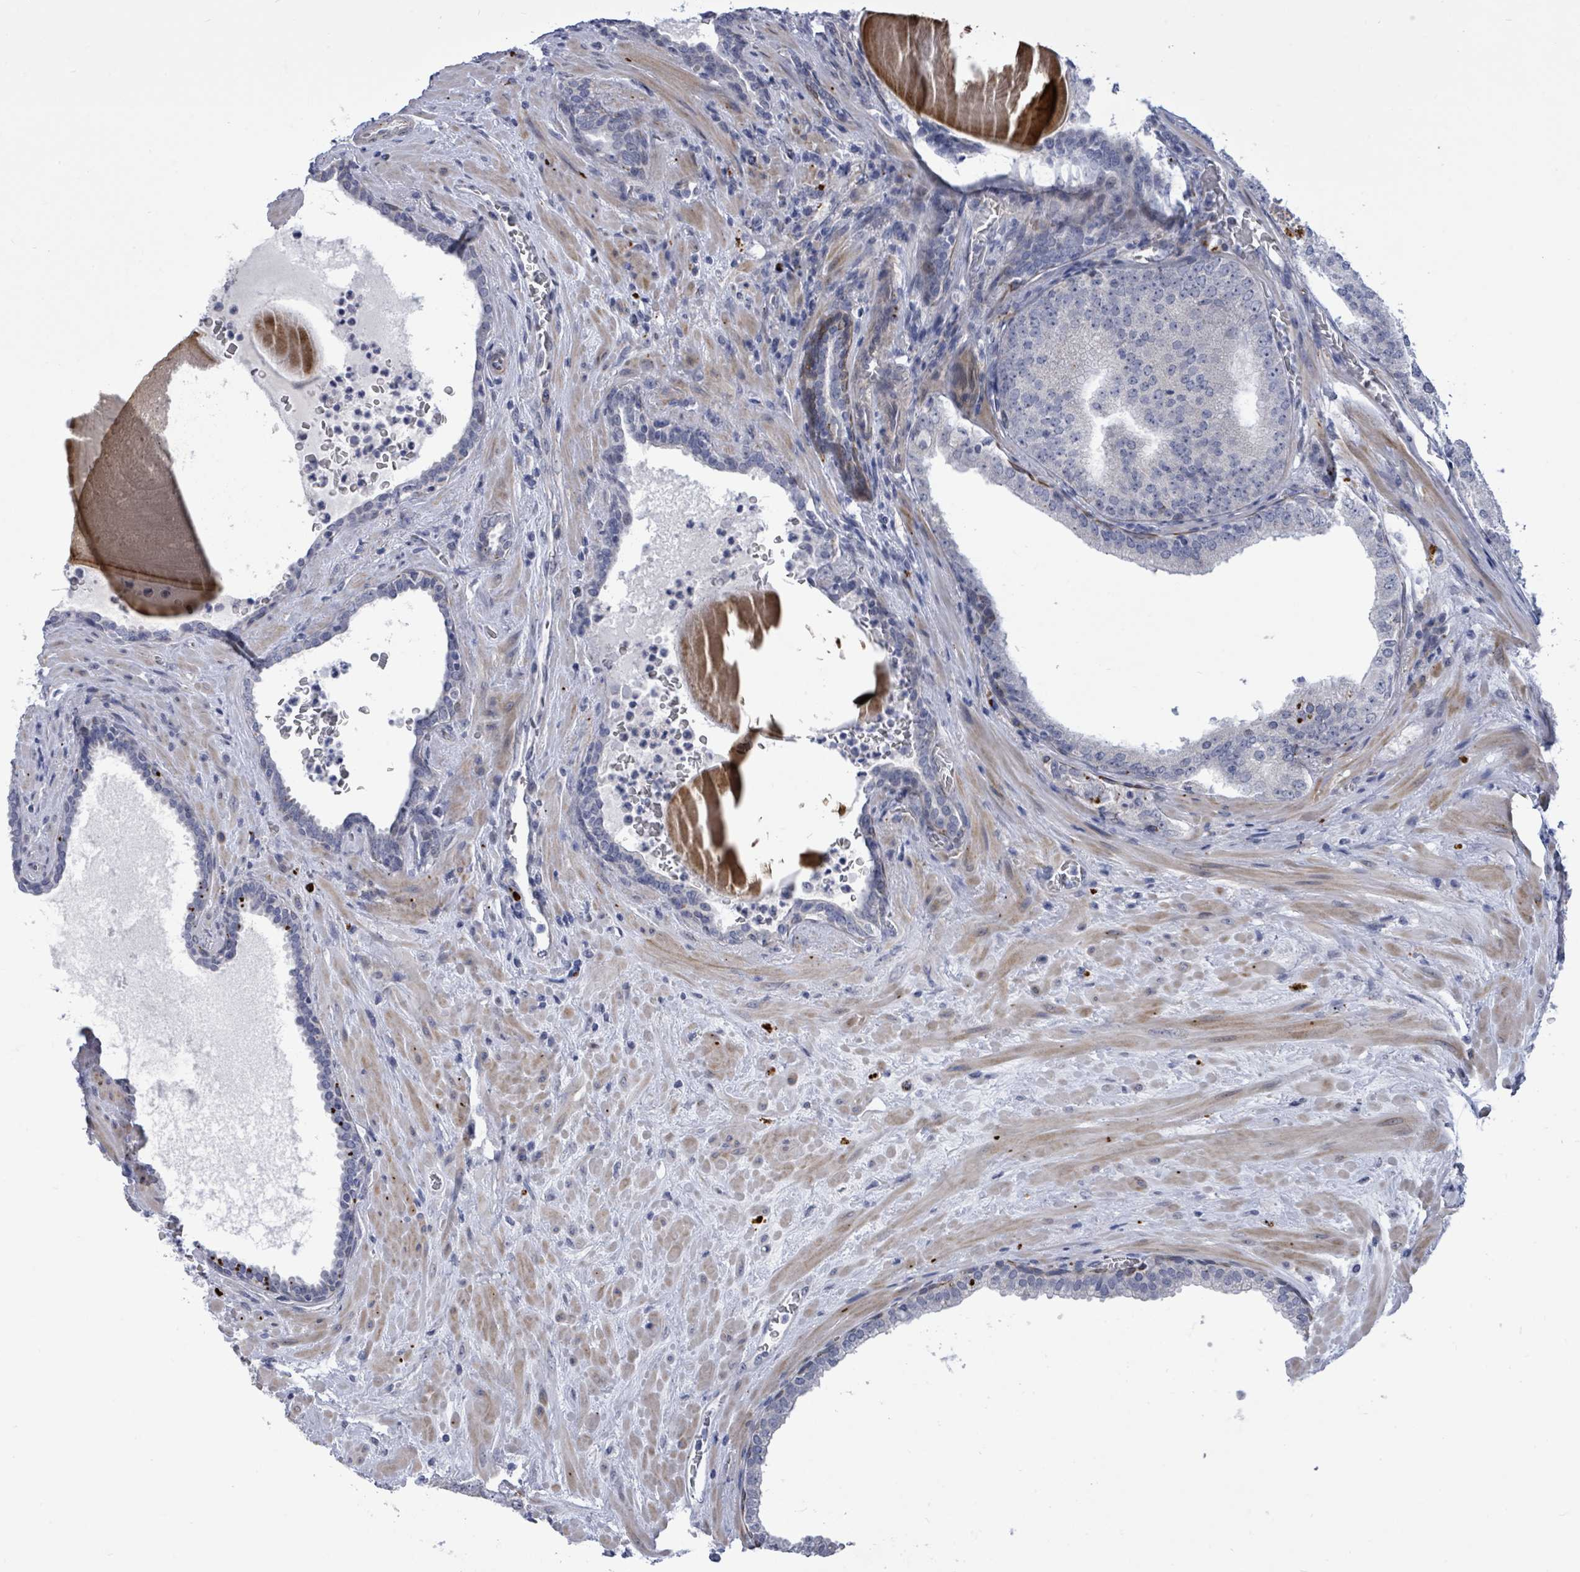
{"staining": {"intensity": "negative", "quantity": "none", "location": "none"}, "tissue": "prostate cancer", "cell_type": "Tumor cells", "image_type": "cancer", "snomed": [{"axis": "morphology", "description": "Adenocarcinoma, High grade"}, {"axis": "topography", "description": "Prostate"}], "caption": "High power microscopy micrograph of an immunohistochemistry (IHC) histopathology image of prostate high-grade adenocarcinoma, revealing no significant expression in tumor cells.", "gene": "CT45A5", "patient": {"sex": "male", "age": 68}}